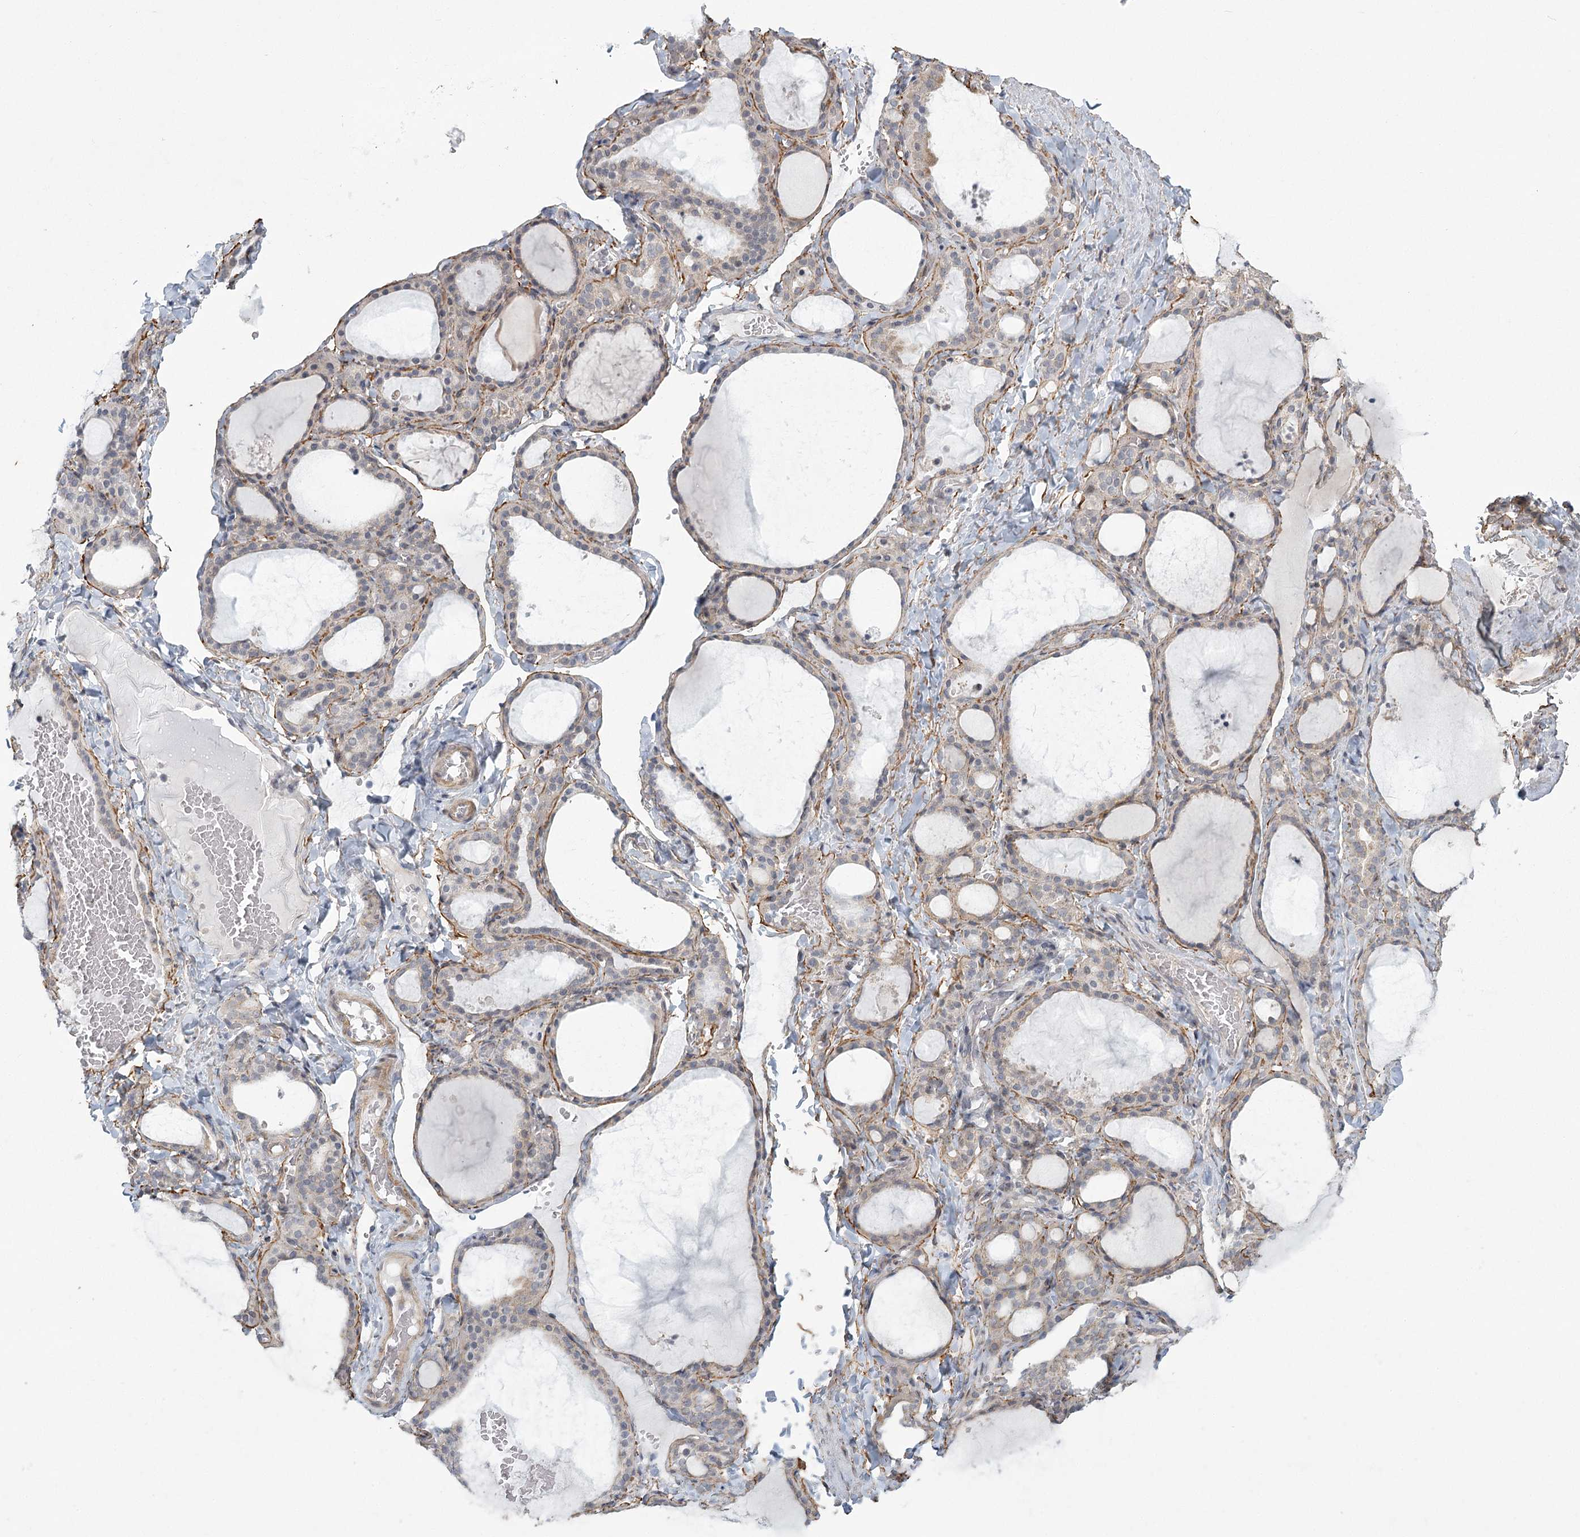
{"staining": {"intensity": "moderate", "quantity": "<25%", "location": "cytoplasmic/membranous"}, "tissue": "thyroid gland", "cell_type": "Glandular cells", "image_type": "normal", "snomed": [{"axis": "morphology", "description": "Normal tissue, NOS"}, {"axis": "topography", "description": "Thyroid gland"}], "caption": "DAB immunohistochemical staining of benign human thyroid gland reveals moderate cytoplasmic/membranous protein positivity in approximately <25% of glandular cells.", "gene": "MED28", "patient": {"sex": "female", "age": 22}}